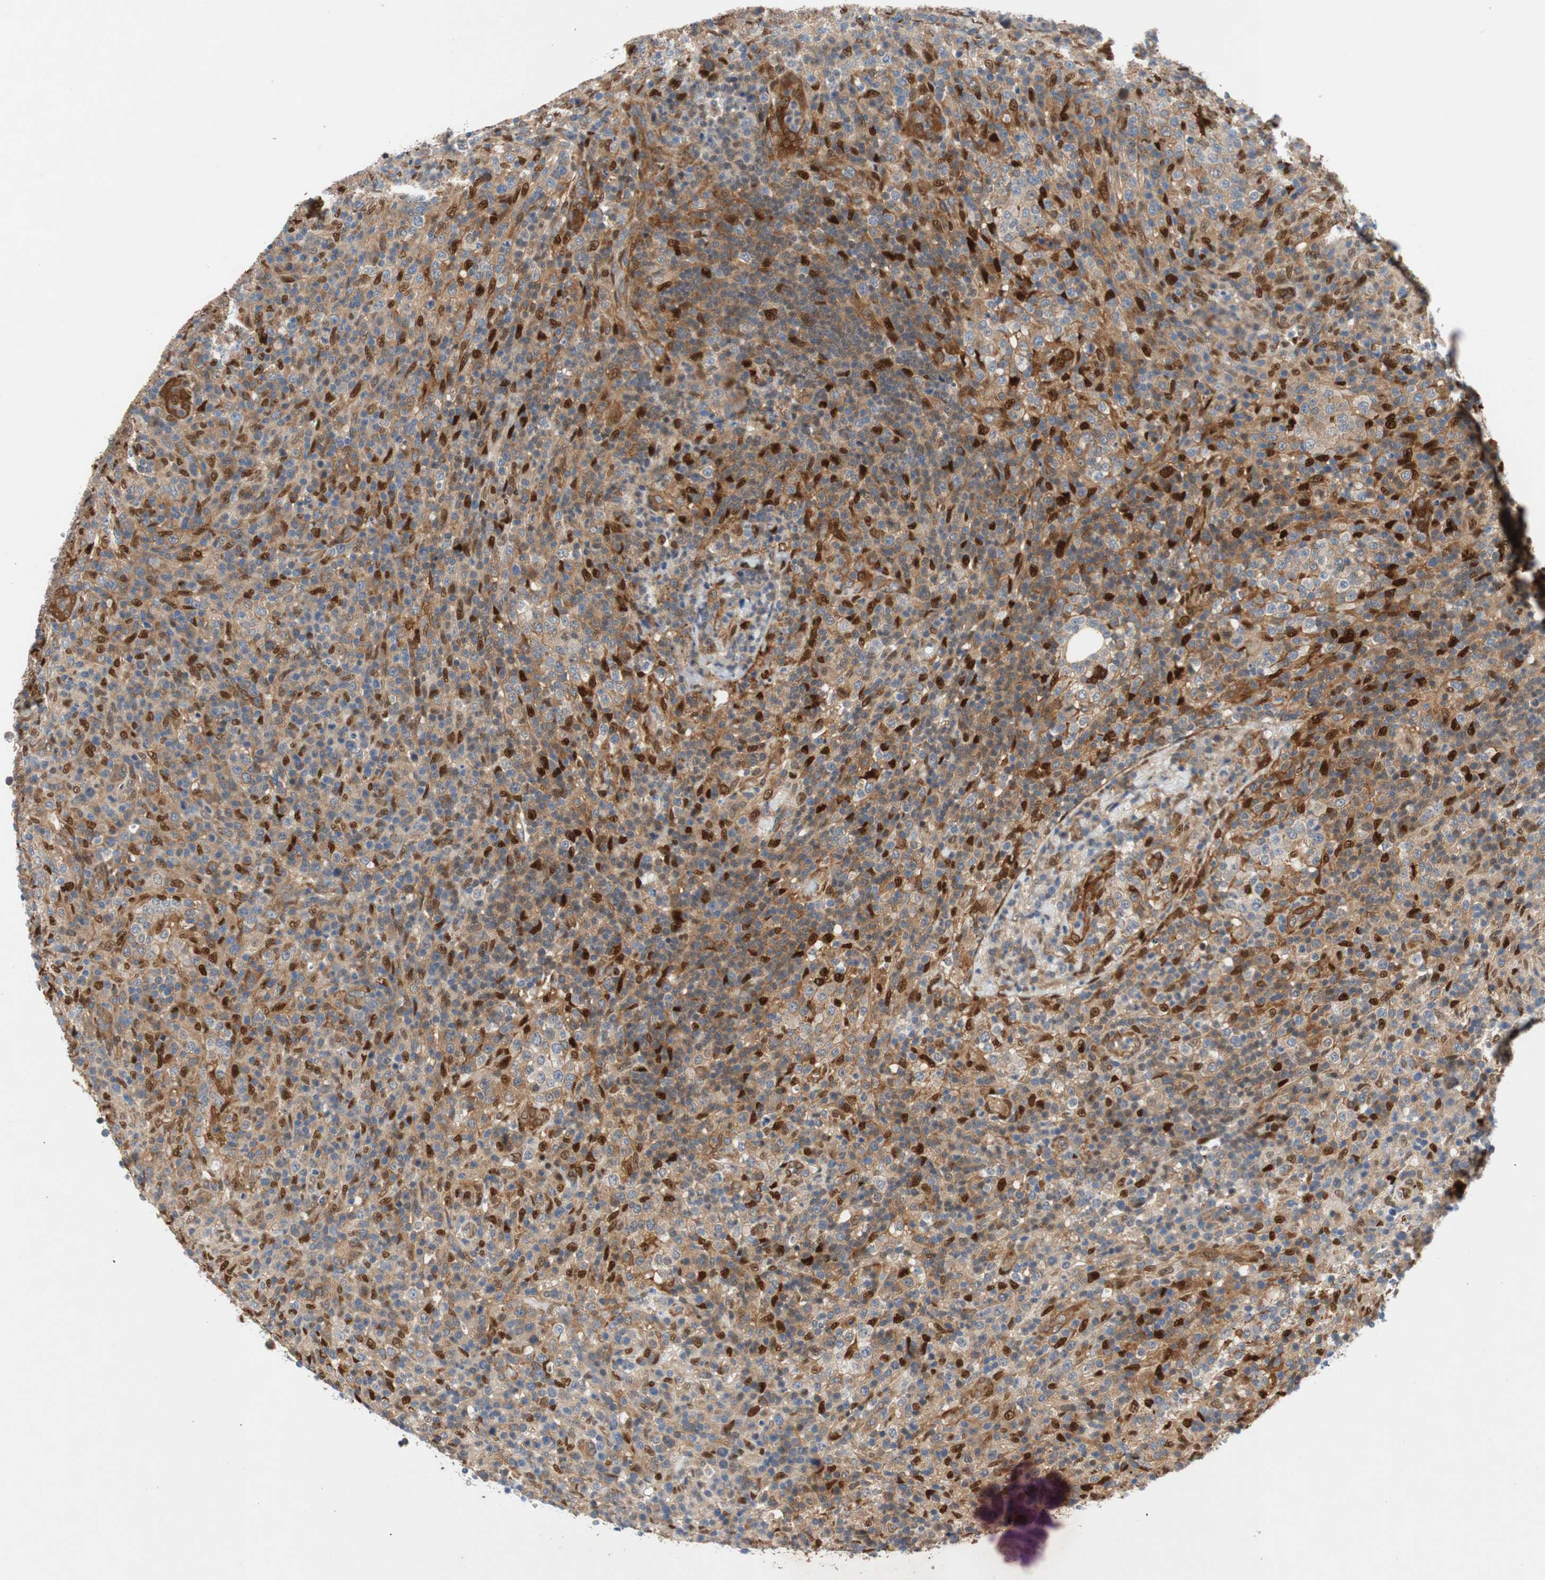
{"staining": {"intensity": "moderate", "quantity": "25%-75%", "location": "cytoplasmic/membranous"}, "tissue": "lymphoma", "cell_type": "Tumor cells", "image_type": "cancer", "snomed": [{"axis": "morphology", "description": "Malignant lymphoma, non-Hodgkin's type, High grade"}, {"axis": "topography", "description": "Lymph node"}], "caption": "Immunohistochemical staining of human malignant lymphoma, non-Hodgkin's type (high-grade) shows medium levels of moderate cytoplasmic/membranous staining in approximately 25%-75% of tumor cells.", "gene": "RELB", "patient": {"sex": "female", "age": 76}}